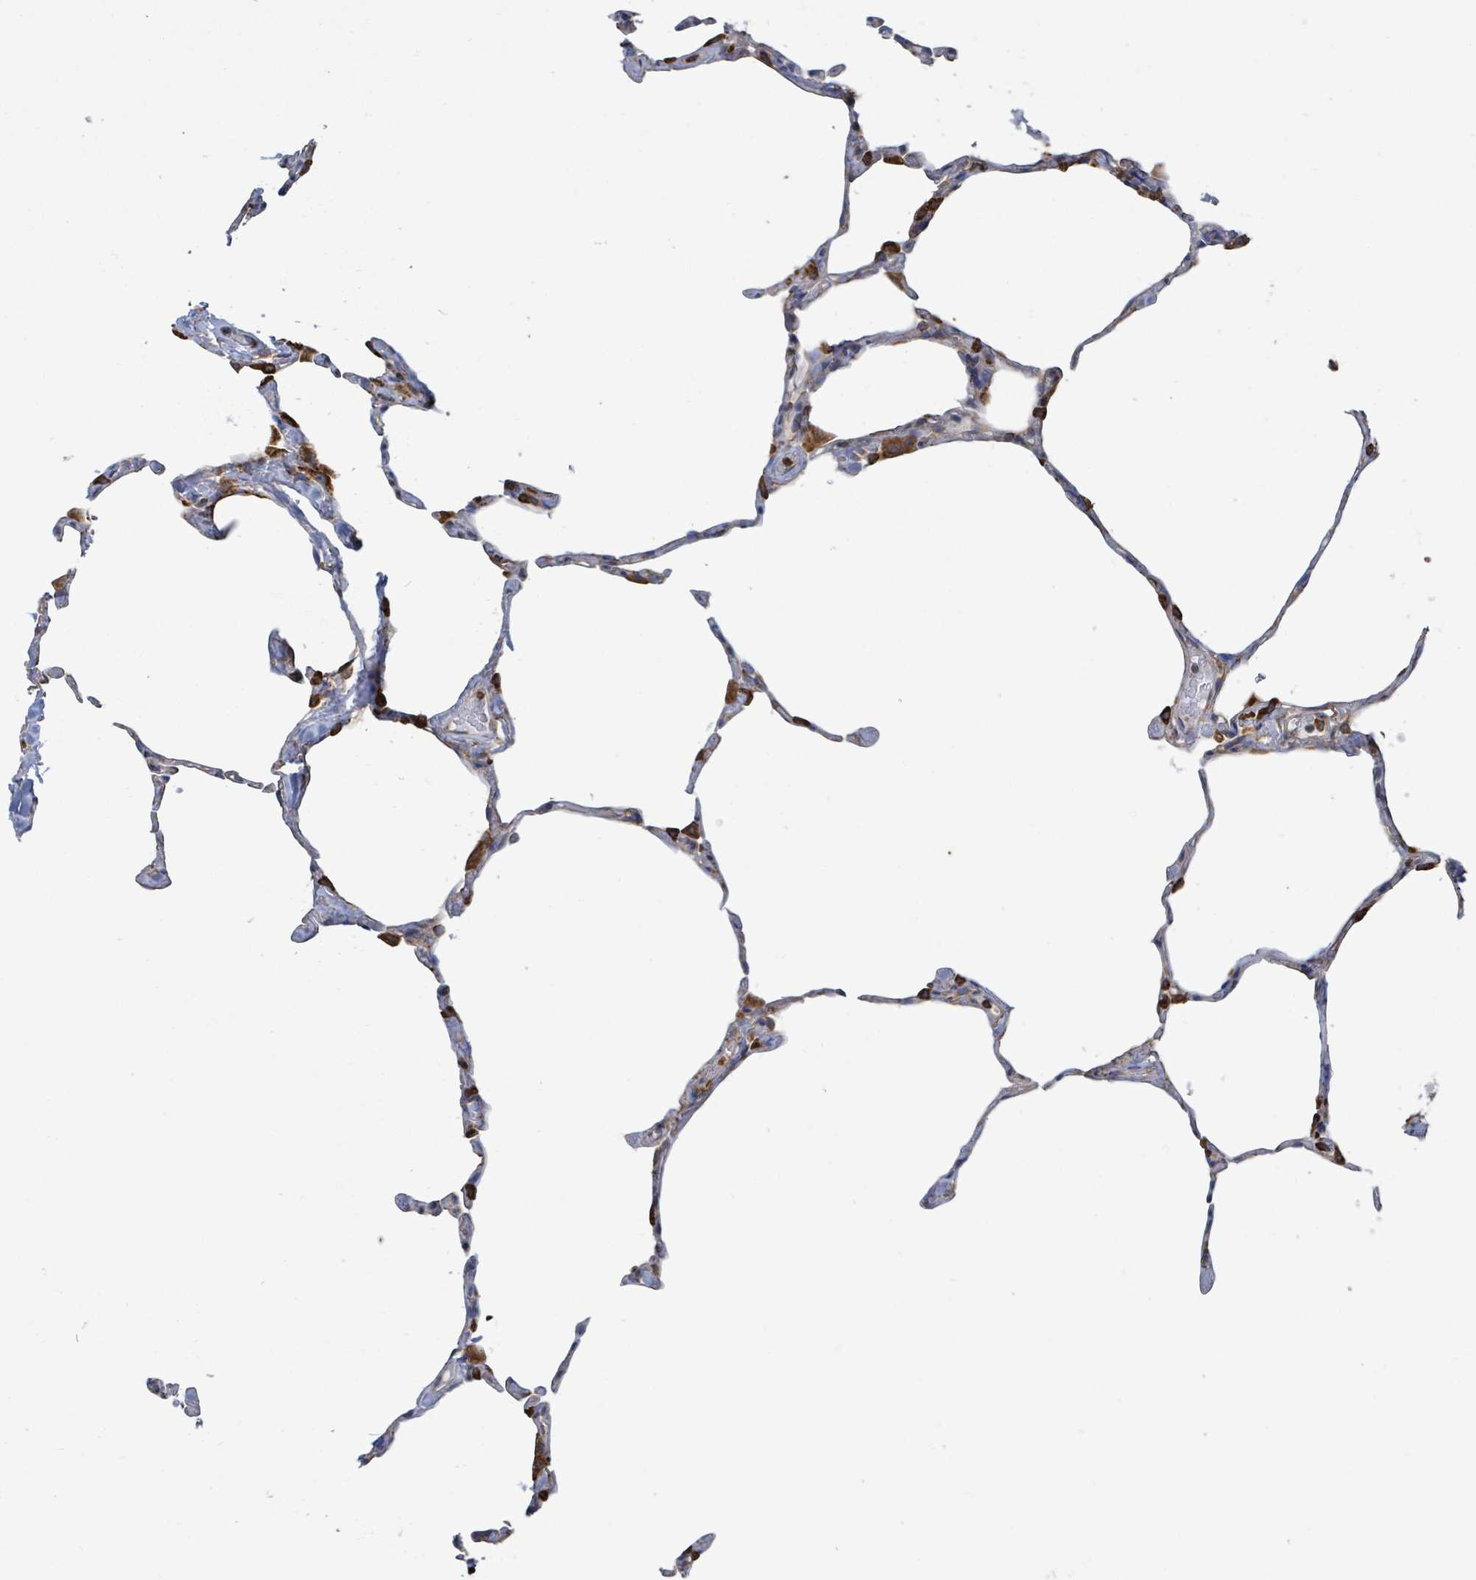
{"staining": {"intensity": "strong", "quantity": "<25%", "location": "cytoplasmic/membranous"}, "tissue": "lung", "cell_type": "Alveolar cells", "image_type": "normal", "snomed": [{"axis": "morphology", "description": "Normal tissue, NOS"}, {"axis": "topography", "description": "Lung"}], "caption": "The histopathology image demonstrates immunohistochemical staining of unremarkable lung. There is strong cytoplasmic/membranous positivity is identified in about <25% of alveolar cells.", "gene": "RFPL4AL1", "patient": {"sex": "male", "age": 65}}